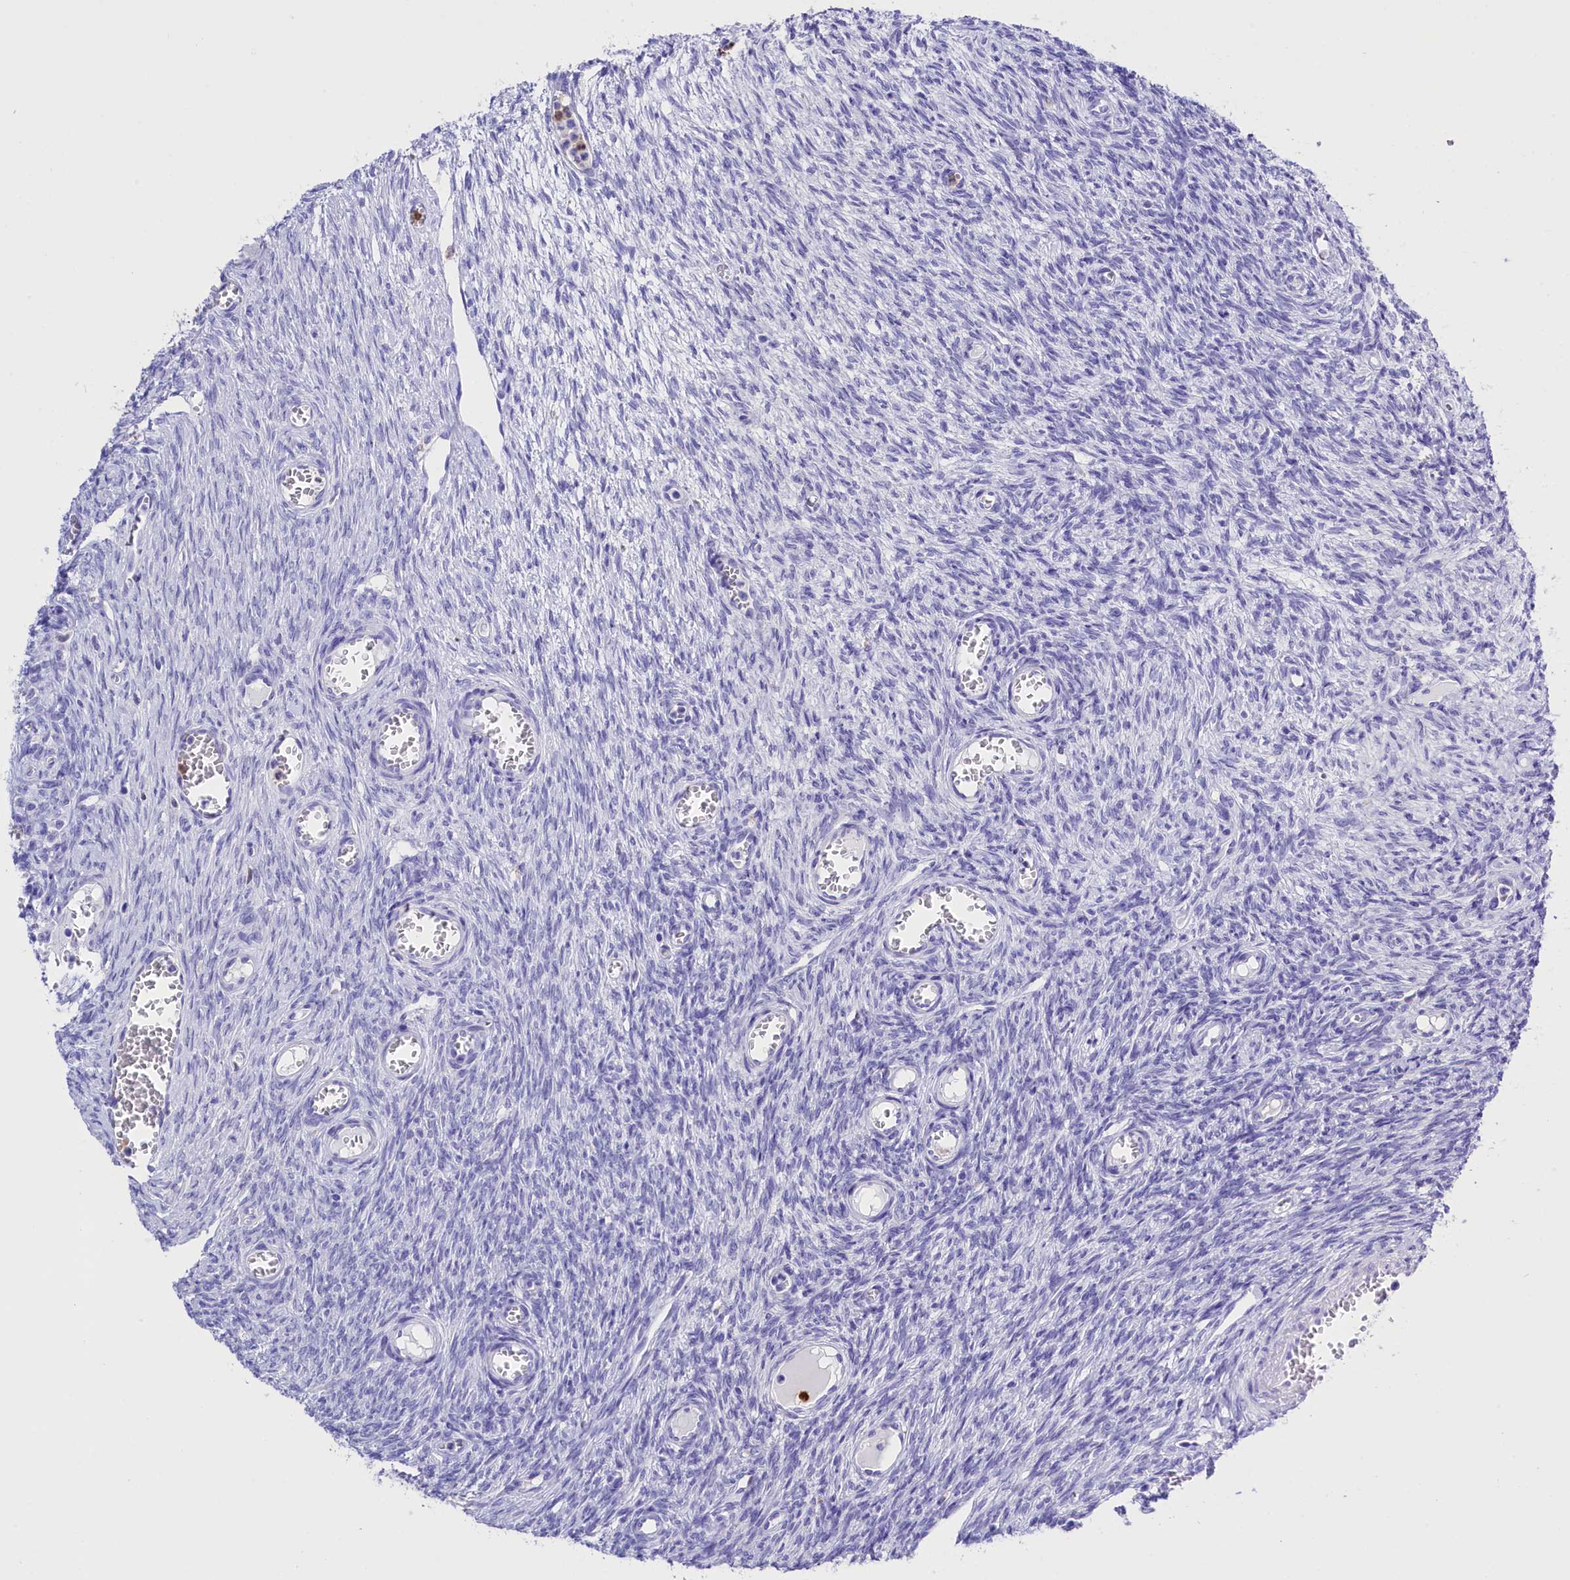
{"staining": {"intensity": "negative", "quantity": "none", "location": "none"}, "tissue": "ovary", "cell_type": "Follicle cells", "image_type": "normal", "snomed": [{"axis": "morphology", "description": "Normal tissue, NOS"}, {"axis": "topography", "description": "Ovary"}], "caption": "Immunohistochemistry of unremarkable ovary displays no positivity in follicle cells.", "gene": "CLC", "patient": {"sex": "female", "age": 44}}